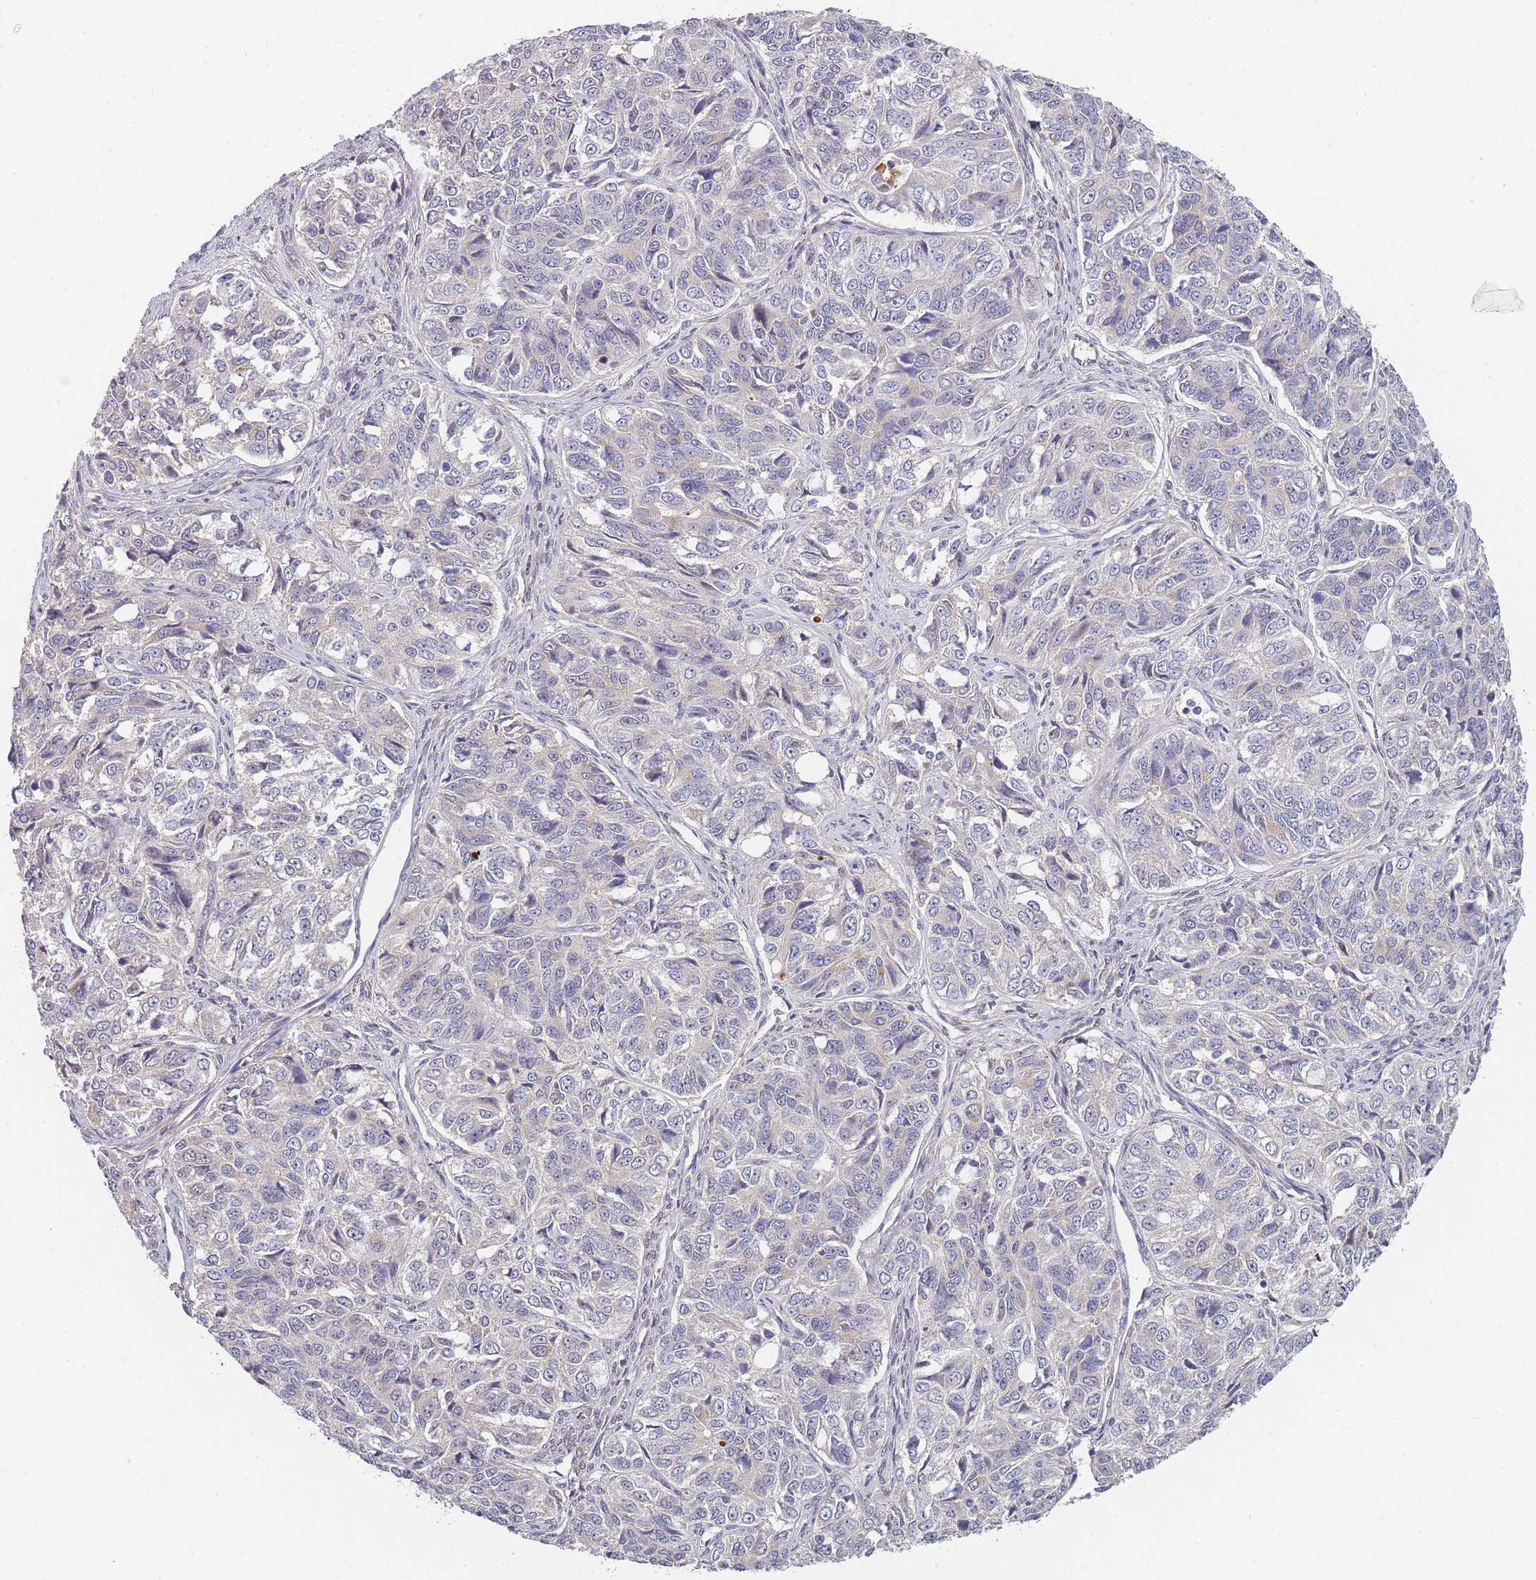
{"staining": {"intensity": "negative", "quantity": "none", "location": "none"}, "tissue": "ovarian cancer", "cell_type": "Tumor cells", "image_type": "cancer", "snomed": [{"axis": "morphology", "description": "Carcinoma, endometroid"}, {"axis": "topography", "description": "Ovary"}], "caption": "DAB immunohistochemical staining of human ovarian cancer (endometroid carcinoma) shows no significant expression in tumor cells. The staining is performed using DAB brown chromogen with nuclei counter-stained in using hematoxylin.", "gene": "B4GALT4", "patient": {"sex": "female", "age": 51}}